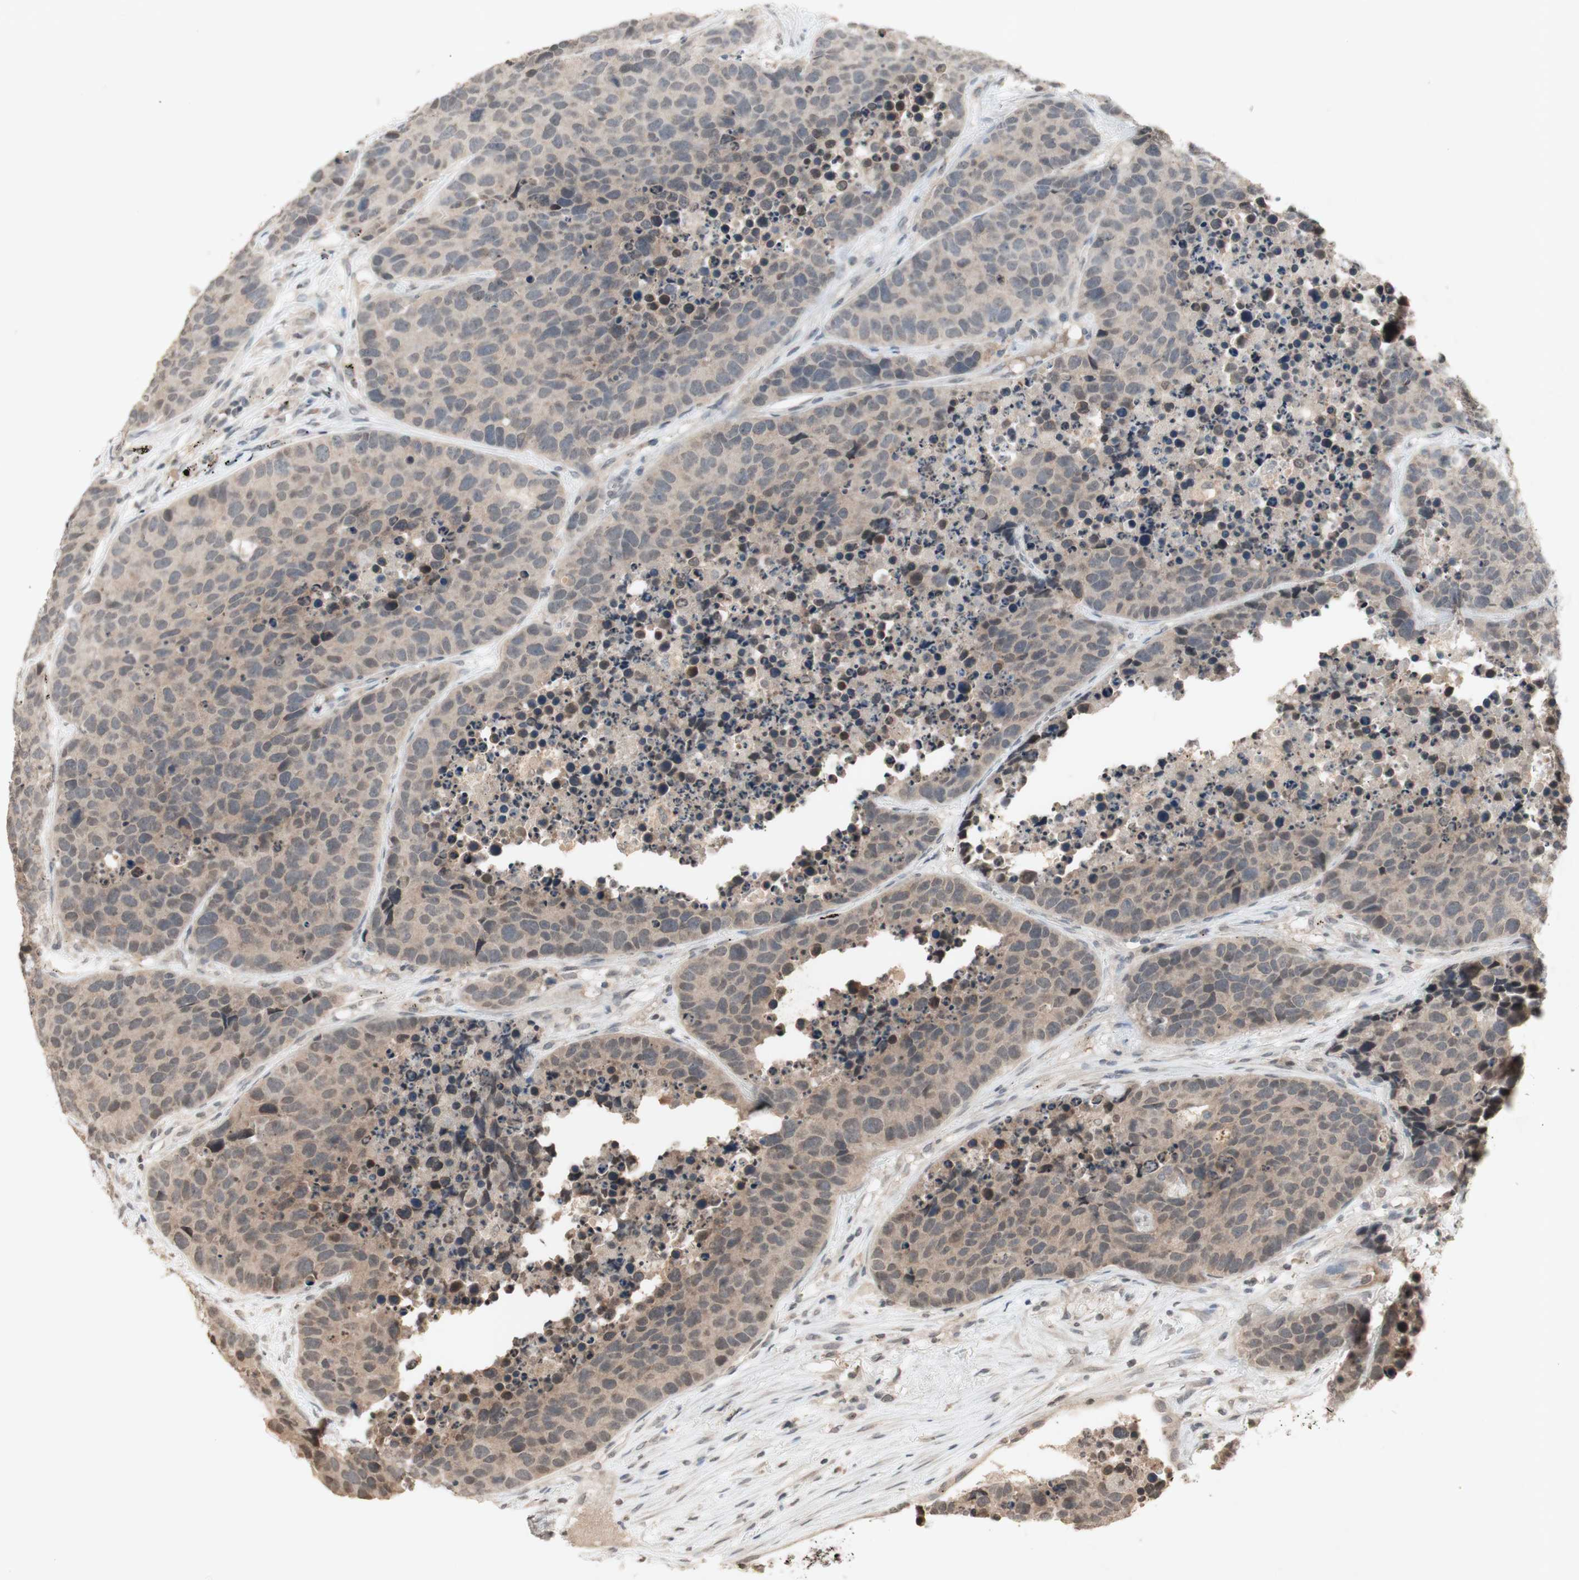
{"staining": {"intensity": "weak", "quantity": ">75%", "location": "cytoplasmic/membranous"}, "tissue": "carcinoid", "cell_type": "Tumor cells", "image_type": "cancer", "snomed": [{"axis": "morphology", "description": "Carcinoid, malignant, NOS"}, {"axis": "topography", "description": "Lung"}], "caption": "Immunohistochemical staining of carcinoid displays low levels of weak cytoplasmic/membranous protein expression in about >75% of tumor cells. Nuclei are stained in blue.", "gene": "GLI1", "patient": {"sex": "male", "age": 60}}